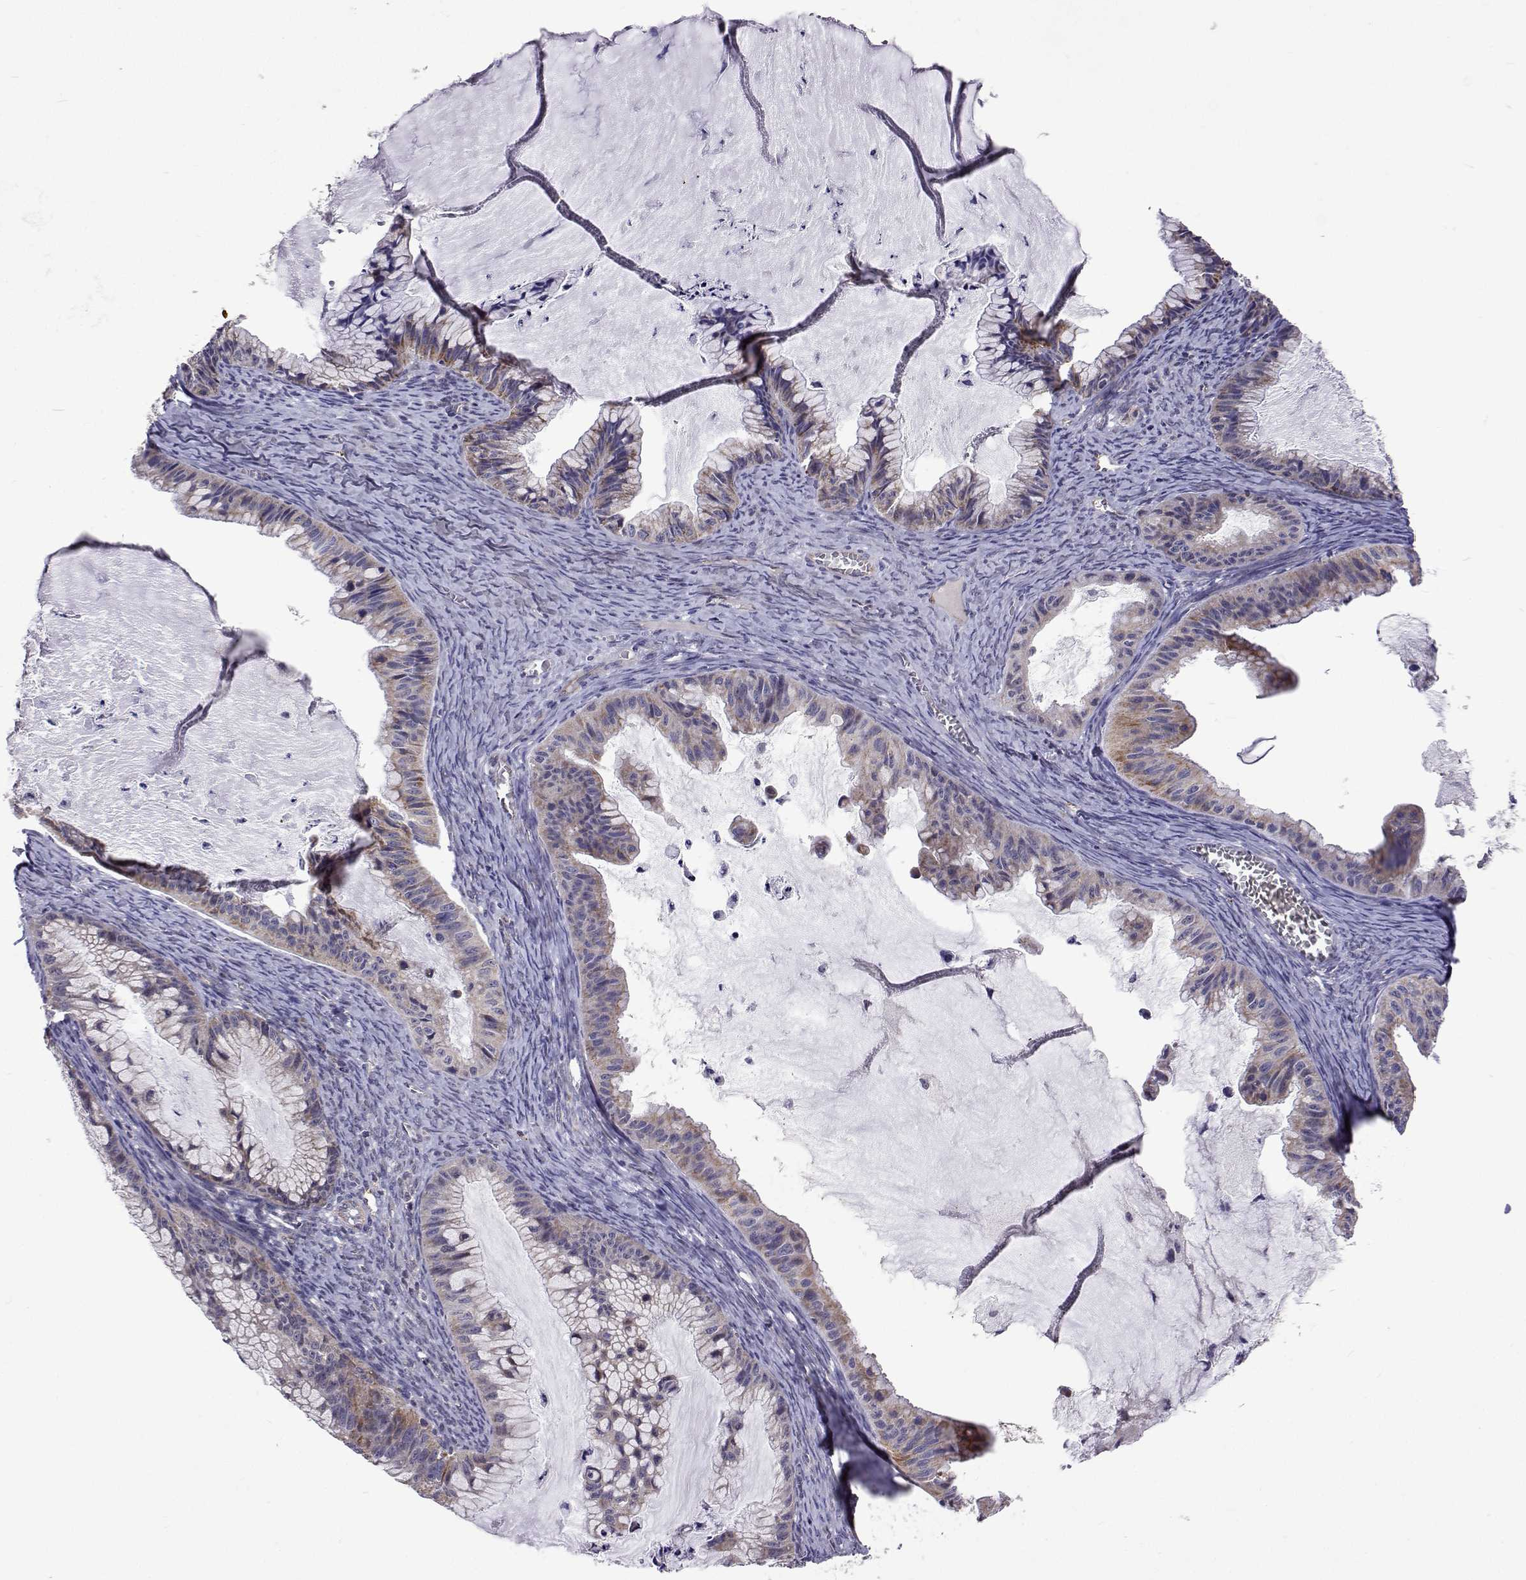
{"staining": {"intensity": "weak", "quantity": "<25%", "location": "cytoplasmic/membranous"}, "tissue": "ovarian cancer", "cell_type": "Tumor cells", "image_type": "cancer", "snomed": [{"axis": "morphology", "description": "Cystadenocarcinoma, mucinous, NOS"}, {"axis": "topography", "description": "Ovary"}], "caption": "High magnification brightfield microscopy of ovarian cancer (mucinous cystadenocarcinoma) stained with DAB (brown) and counterstained with hematoxylin (blue): tumor cells show no significant positivity.", "gene": "DHTKD1", "patient": {"sex": "female", "age": 72}}